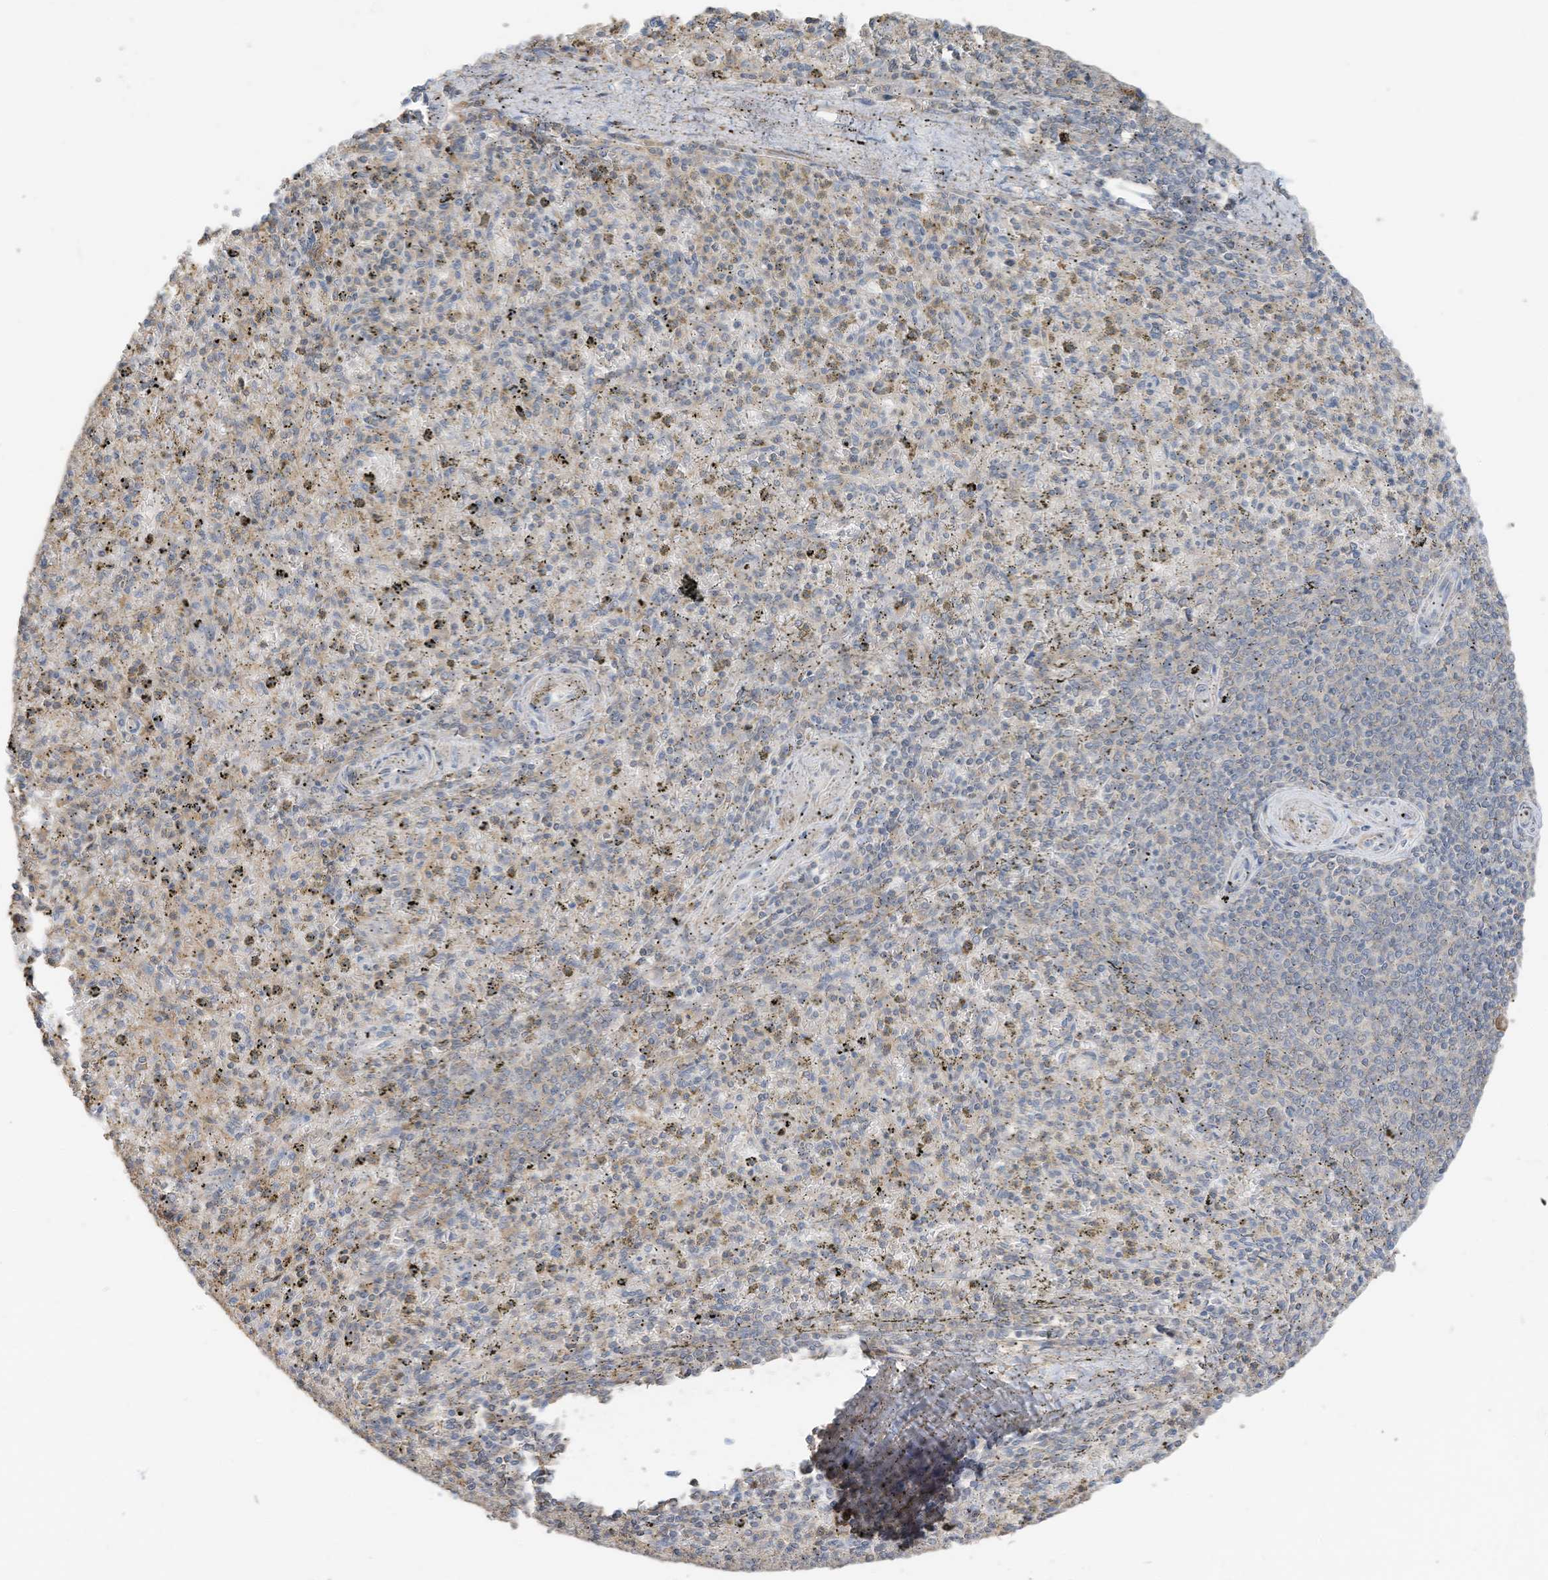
{"staining": {"intensity": "negative", "quantity": "none", "location": "none"}, "tissue": "spleen", "cell_type": "Cells in red pulp", "image_type": "normal", "snomed": [{"axis": "morphology", "description": "Normal tissue, NOS"}, {"axis": "topography", "description": "Spleen"}], "caption": "An image of spleen stained for a protein exhibits no brown staining in cells in red pulp.", "gene": "SLFN14", "patient": {"sex": "male", "age": 72}}